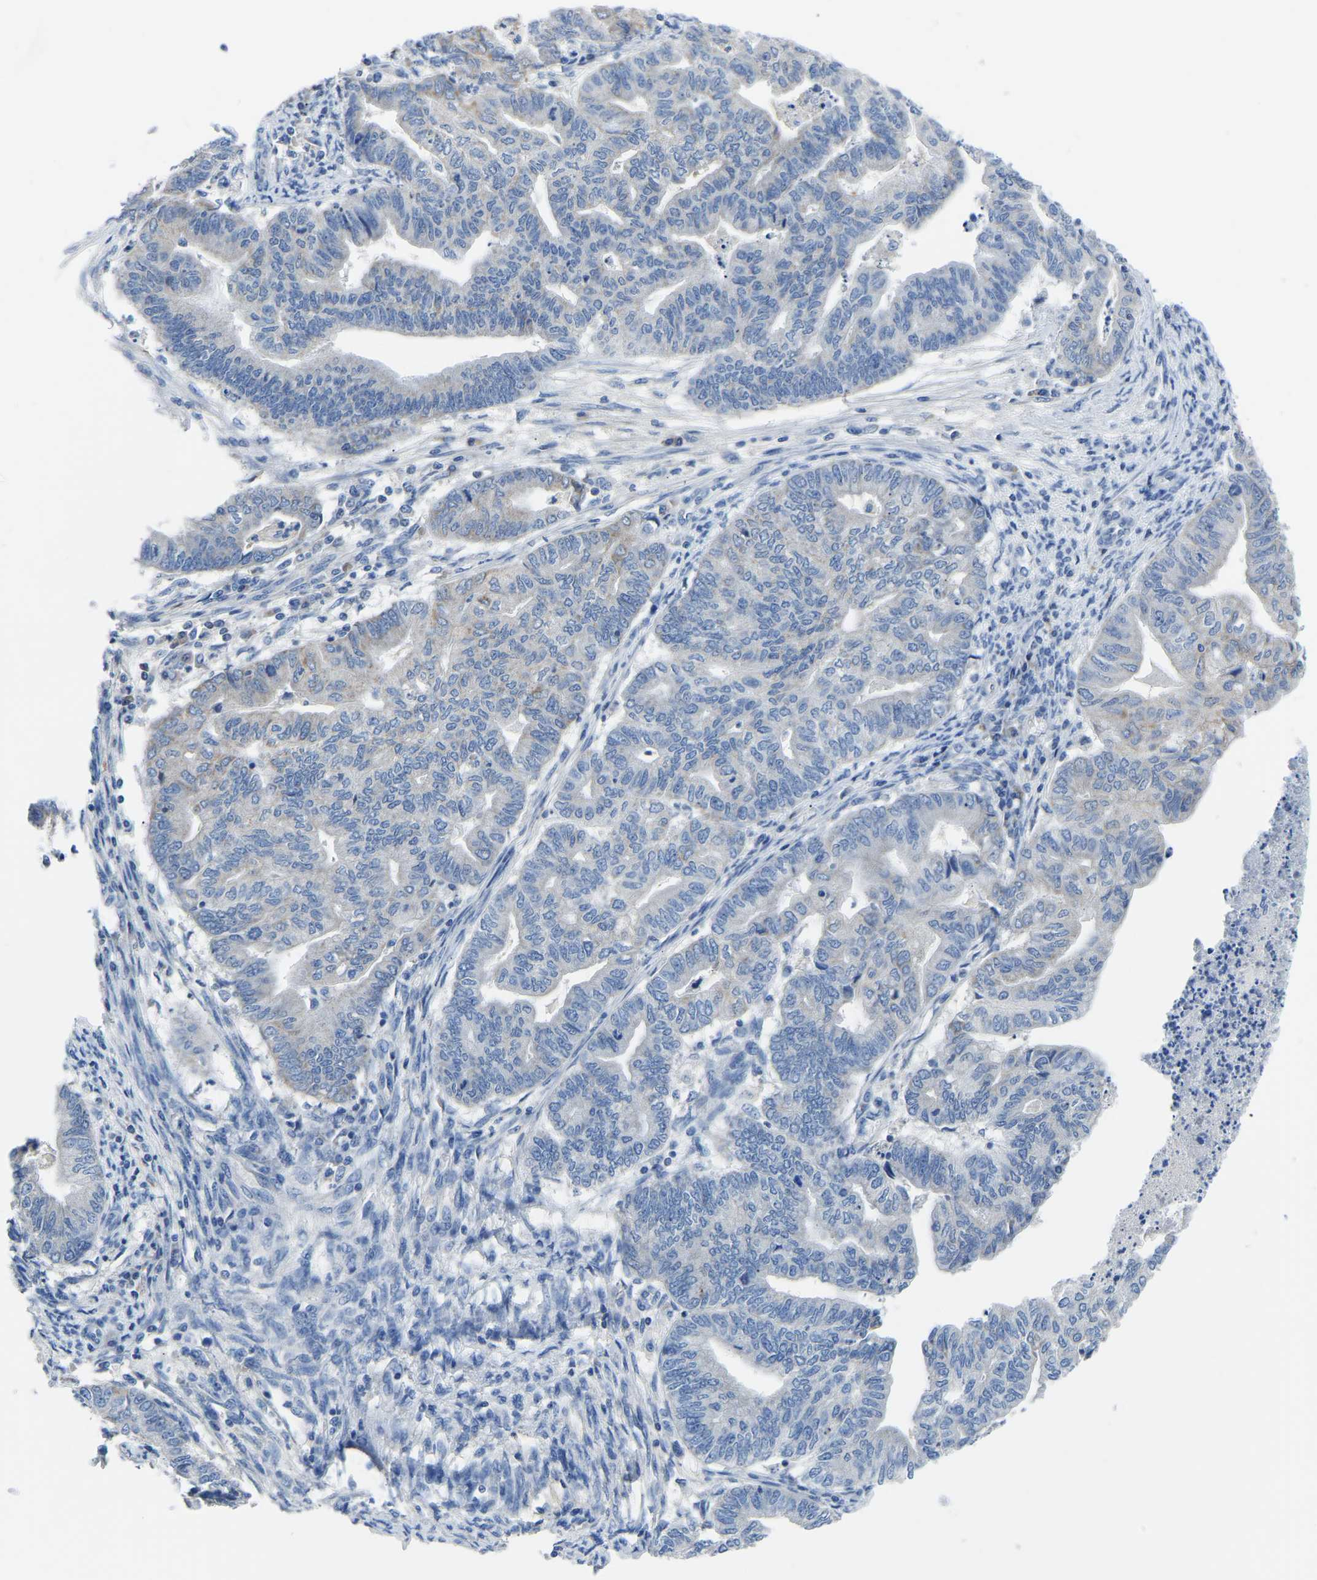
{"staining": {"intensity": "negative", "quantity": "none", "location": "none"}, "tissue": "endometrial cancer", "cell_type": "Tumor cells", "image_type": "cancer", "snomed": [{"axis": "morphology", "description": "Adenocarcinoma, NOS"}, {"axis": "topography", "description": "Endometrium"}], "caption": "The histopathology image exhibits no staining of tumor cells in endometrial adenocarcinoma. (Stains: DAB immunohistochemistry with hematoxylin counter stain, Microscopy: brightfield microscopy at high magnification).", "gene": "ETFA", "patient": {"sex": "female", "age": 79}}